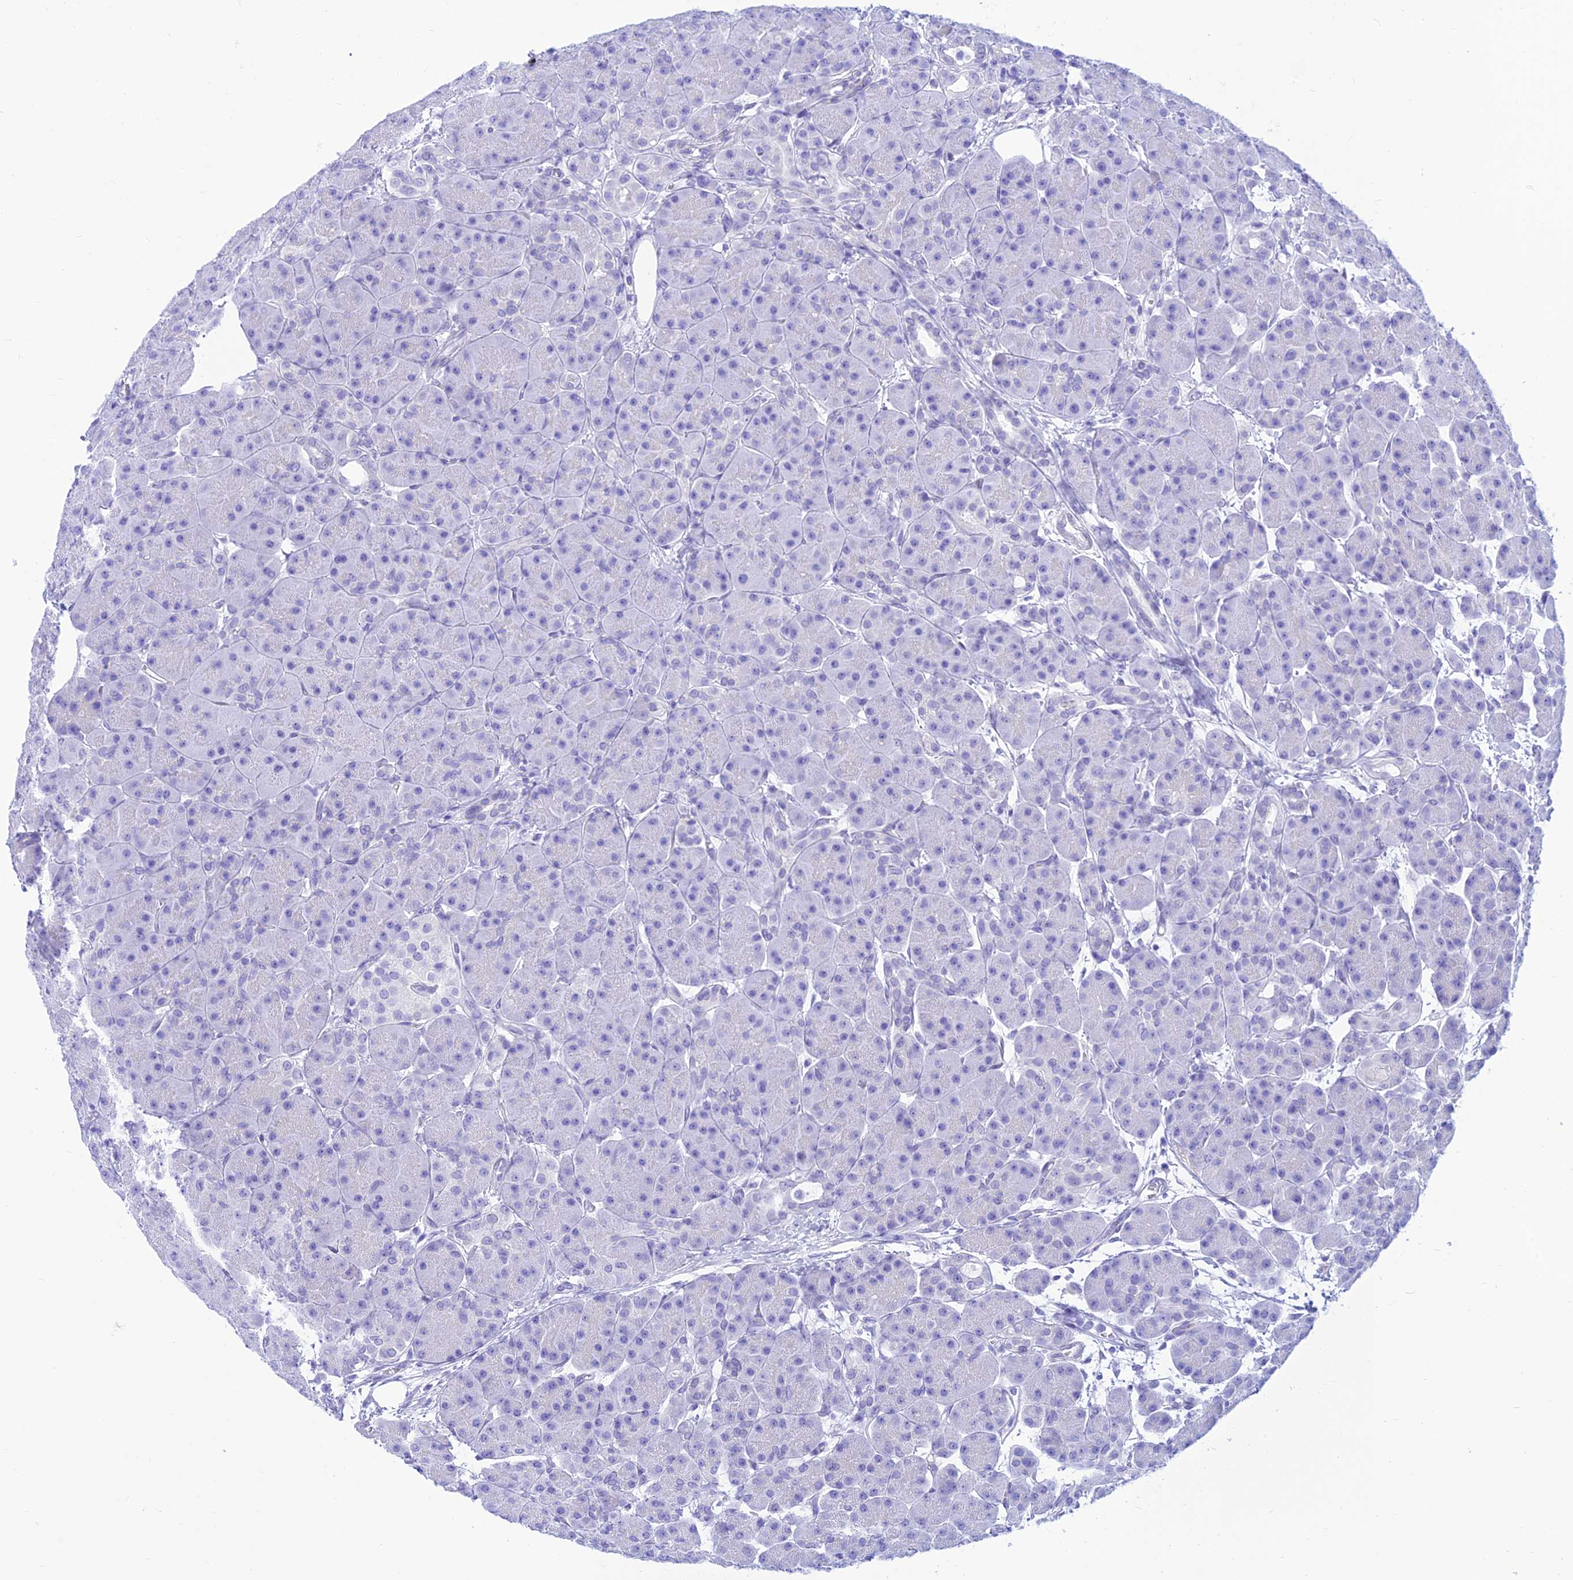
{"staining": {"intensity": "negative", "quantity": "none", "location": "none"}, "tissue": "pancreas", "cell_type": "Exocrine glandular cells", "image_type": "normal", "snomed": [{"axis": "morphology", "description": "Normal tissue, NOS"}, {"axis": "topography", "description": "Pancreas"}], "caption": "DAB immunohistochemical staining of unremarkable human pancreas reveals no significant positivity in exocrine glandular cells. Nuclei are stained in blue.", "gene": "PRNP", "patient": {"sex": "male", "age": 63}}